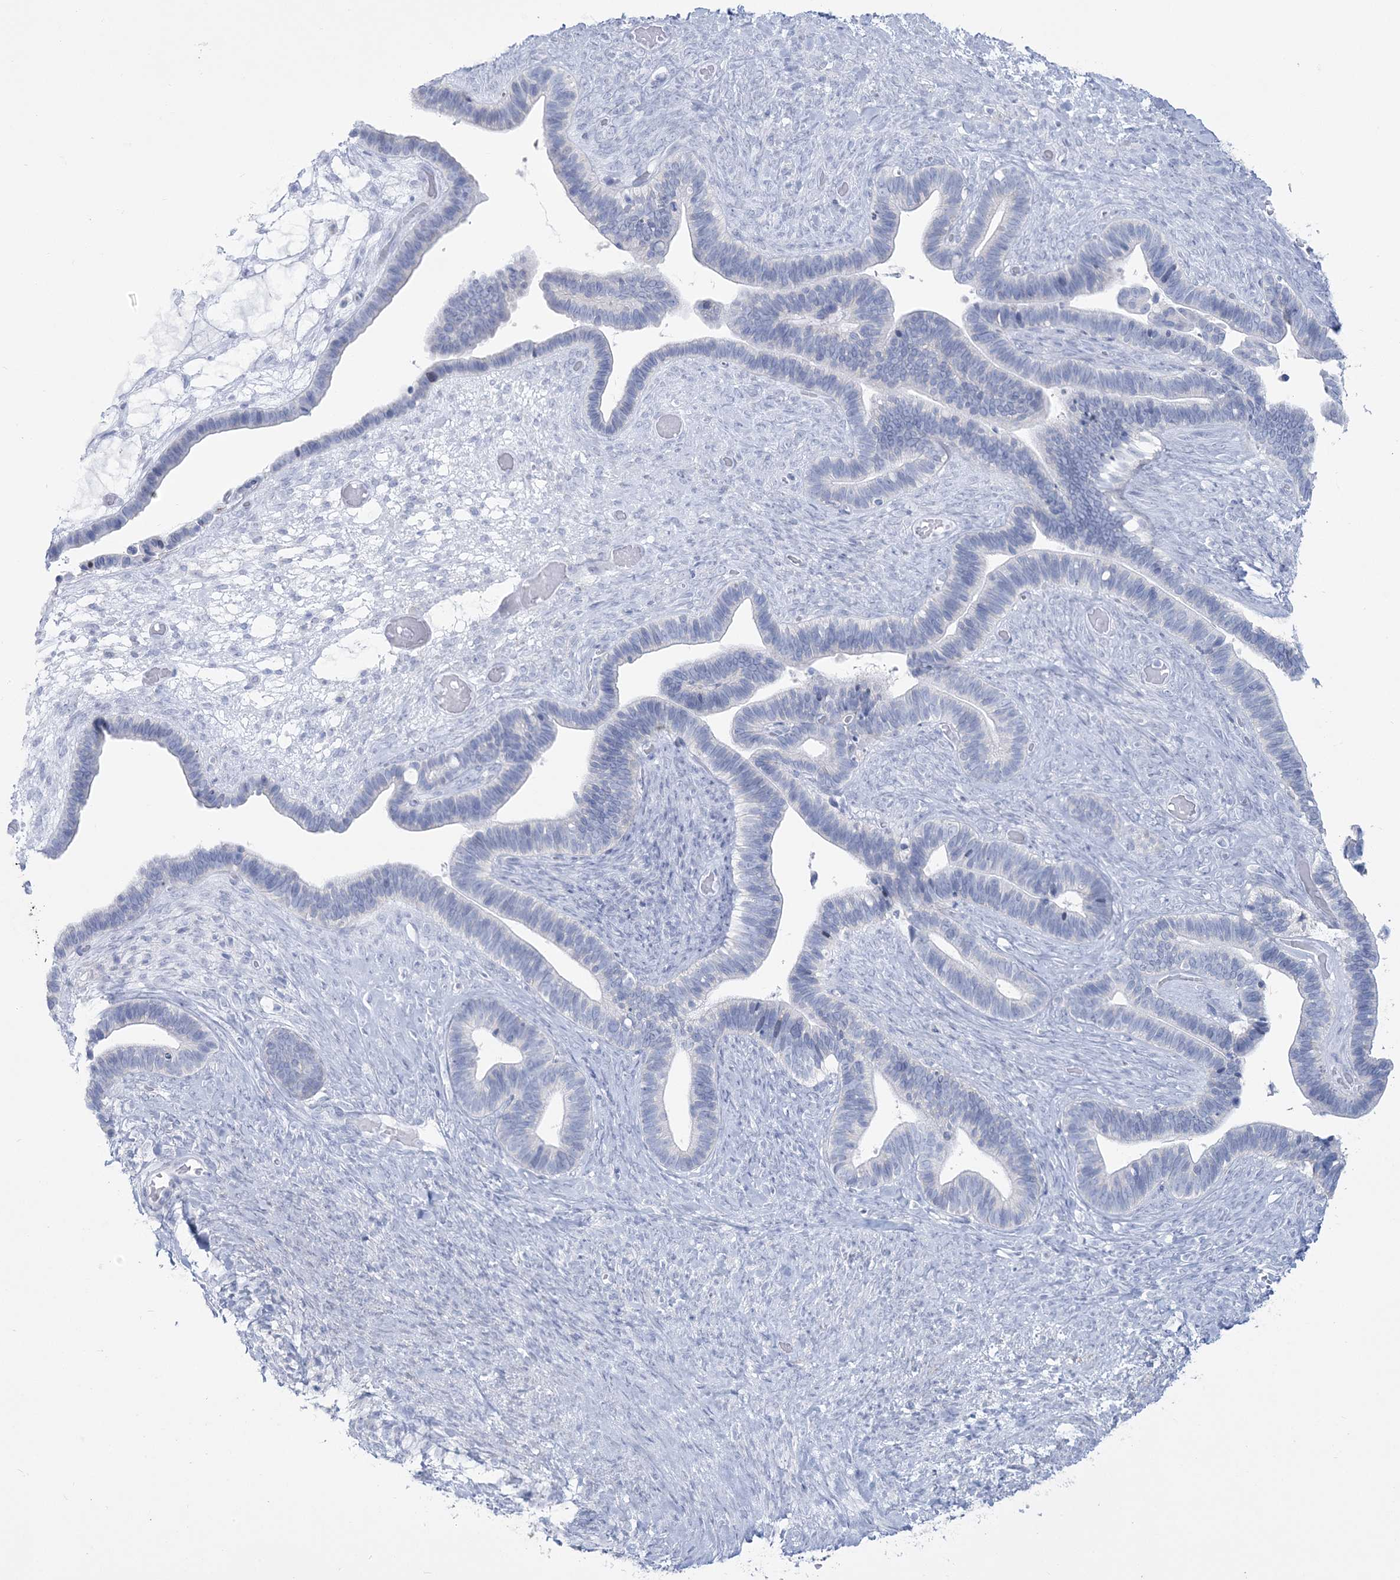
{"staining": {"intensity": "negative", "quantity": "none", "location": "none"}, "tissue": "ovarian cancer", "cell_type": "Tumor cells", "image_type": "cancer", "snomed": [{"axis": "morphology", "description": "Cystadenocarcinoma, serous, NOS"}, {"axis": "topography", "description": "Ovary"}], "caption": "Serous cystadenocarcinoma (ovarian) stained for a protein using immunohistochemistry demonstrates no positivity tumor cells.", "gene": "ZNF843", "patient": {"sex": "female", "age": 56}}